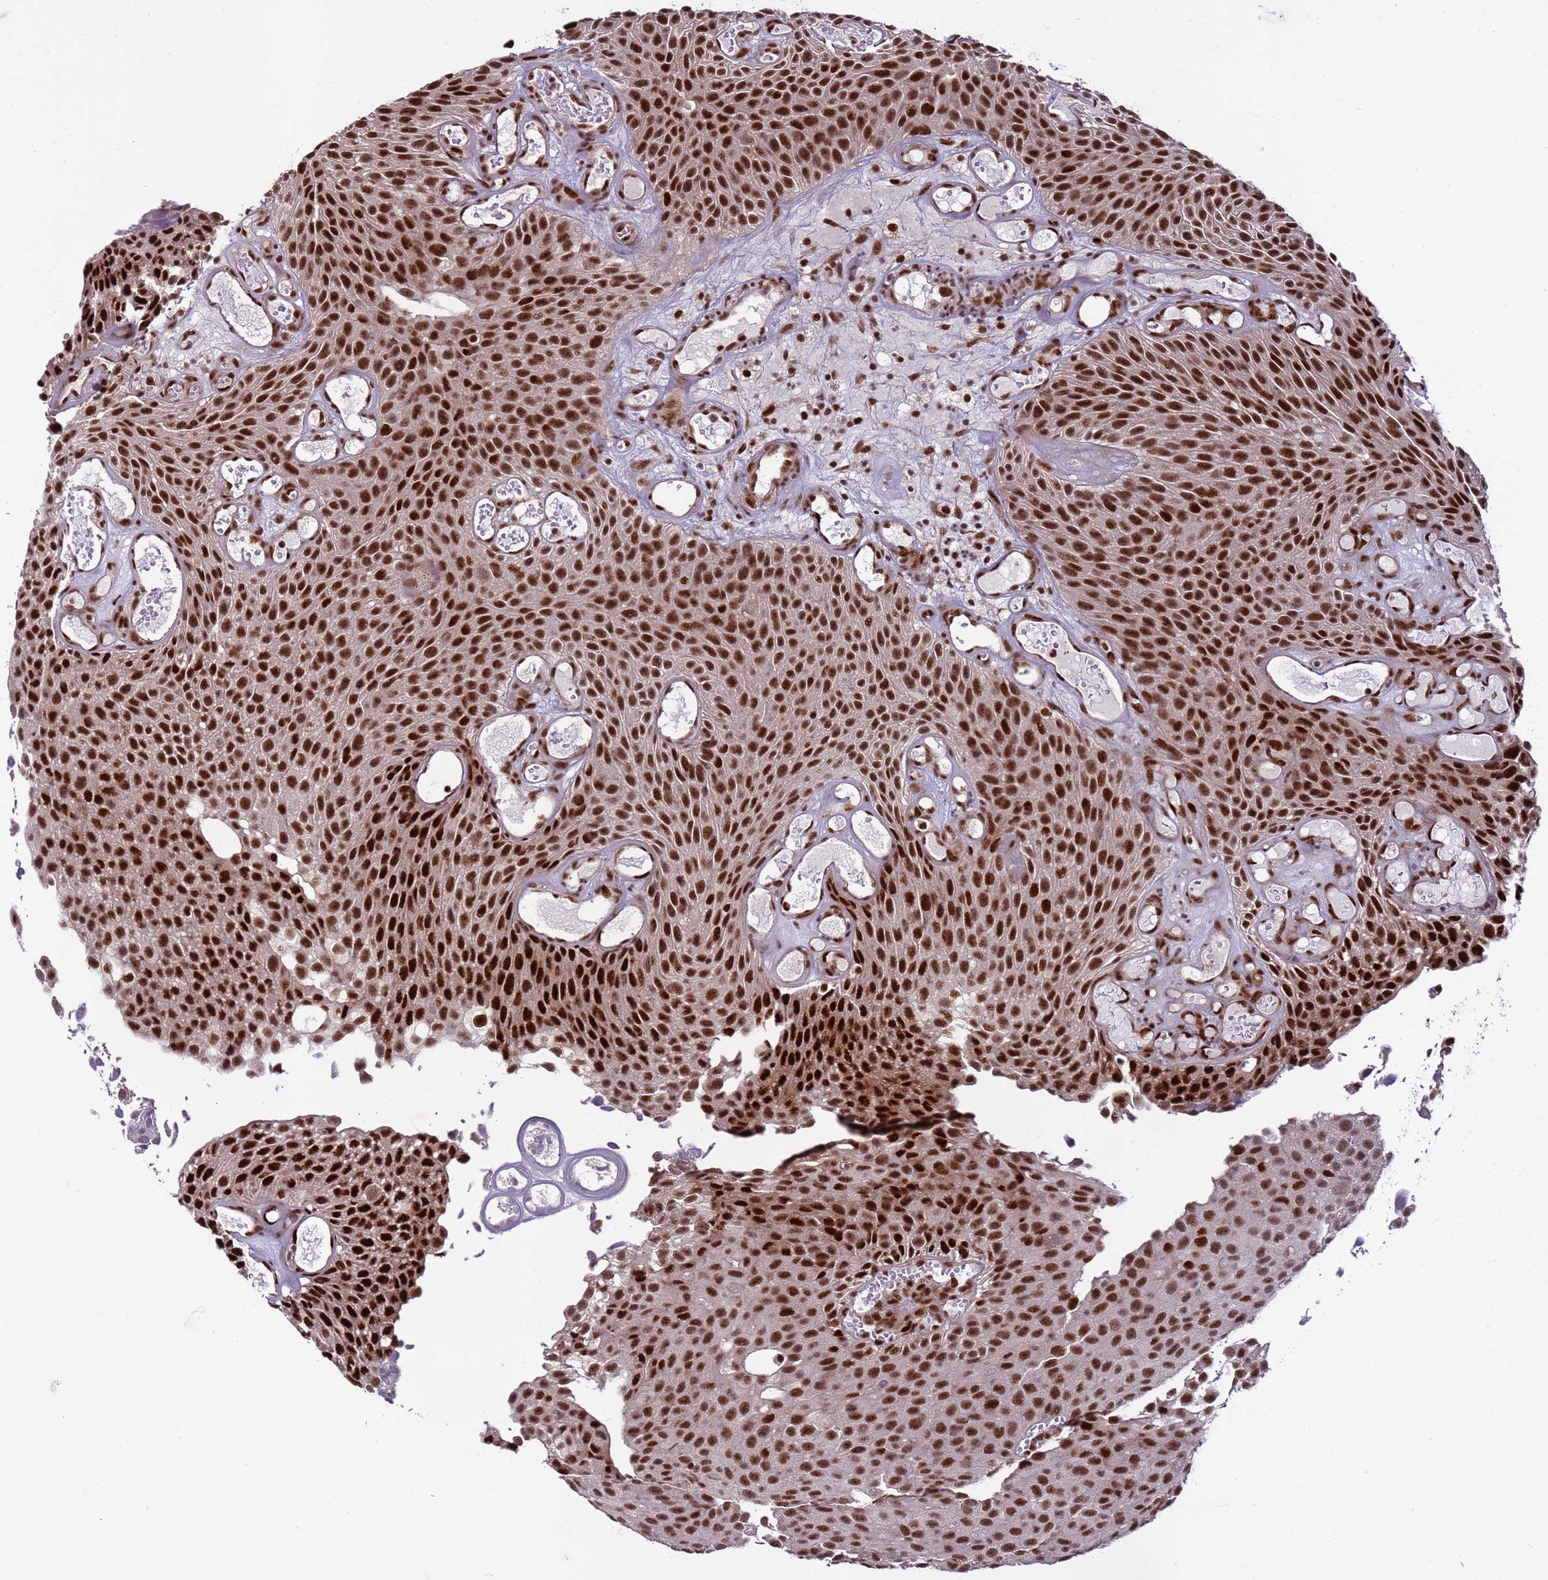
{"staining": {"intensity": "strong", "quantity": ">75%", "location": "nuclear"}, "tissue": "urothelial cancer", "cell_type": "Tumor cells", "image_type": "cancer", "snomed": [{"axis": "morphology", "description": "Urothelial carcinoma, Low grade"}, {"axis": "topography", "description": "Urinary bladder"}], "caption": "About >75% of tumor cells in urothelial carcinoma (low-grade) show strong nuclear protein staining as visualized by brown immunohistochemical staining.", "gene": "SHC3", "patient": {"sex": "male", "age": 89}}